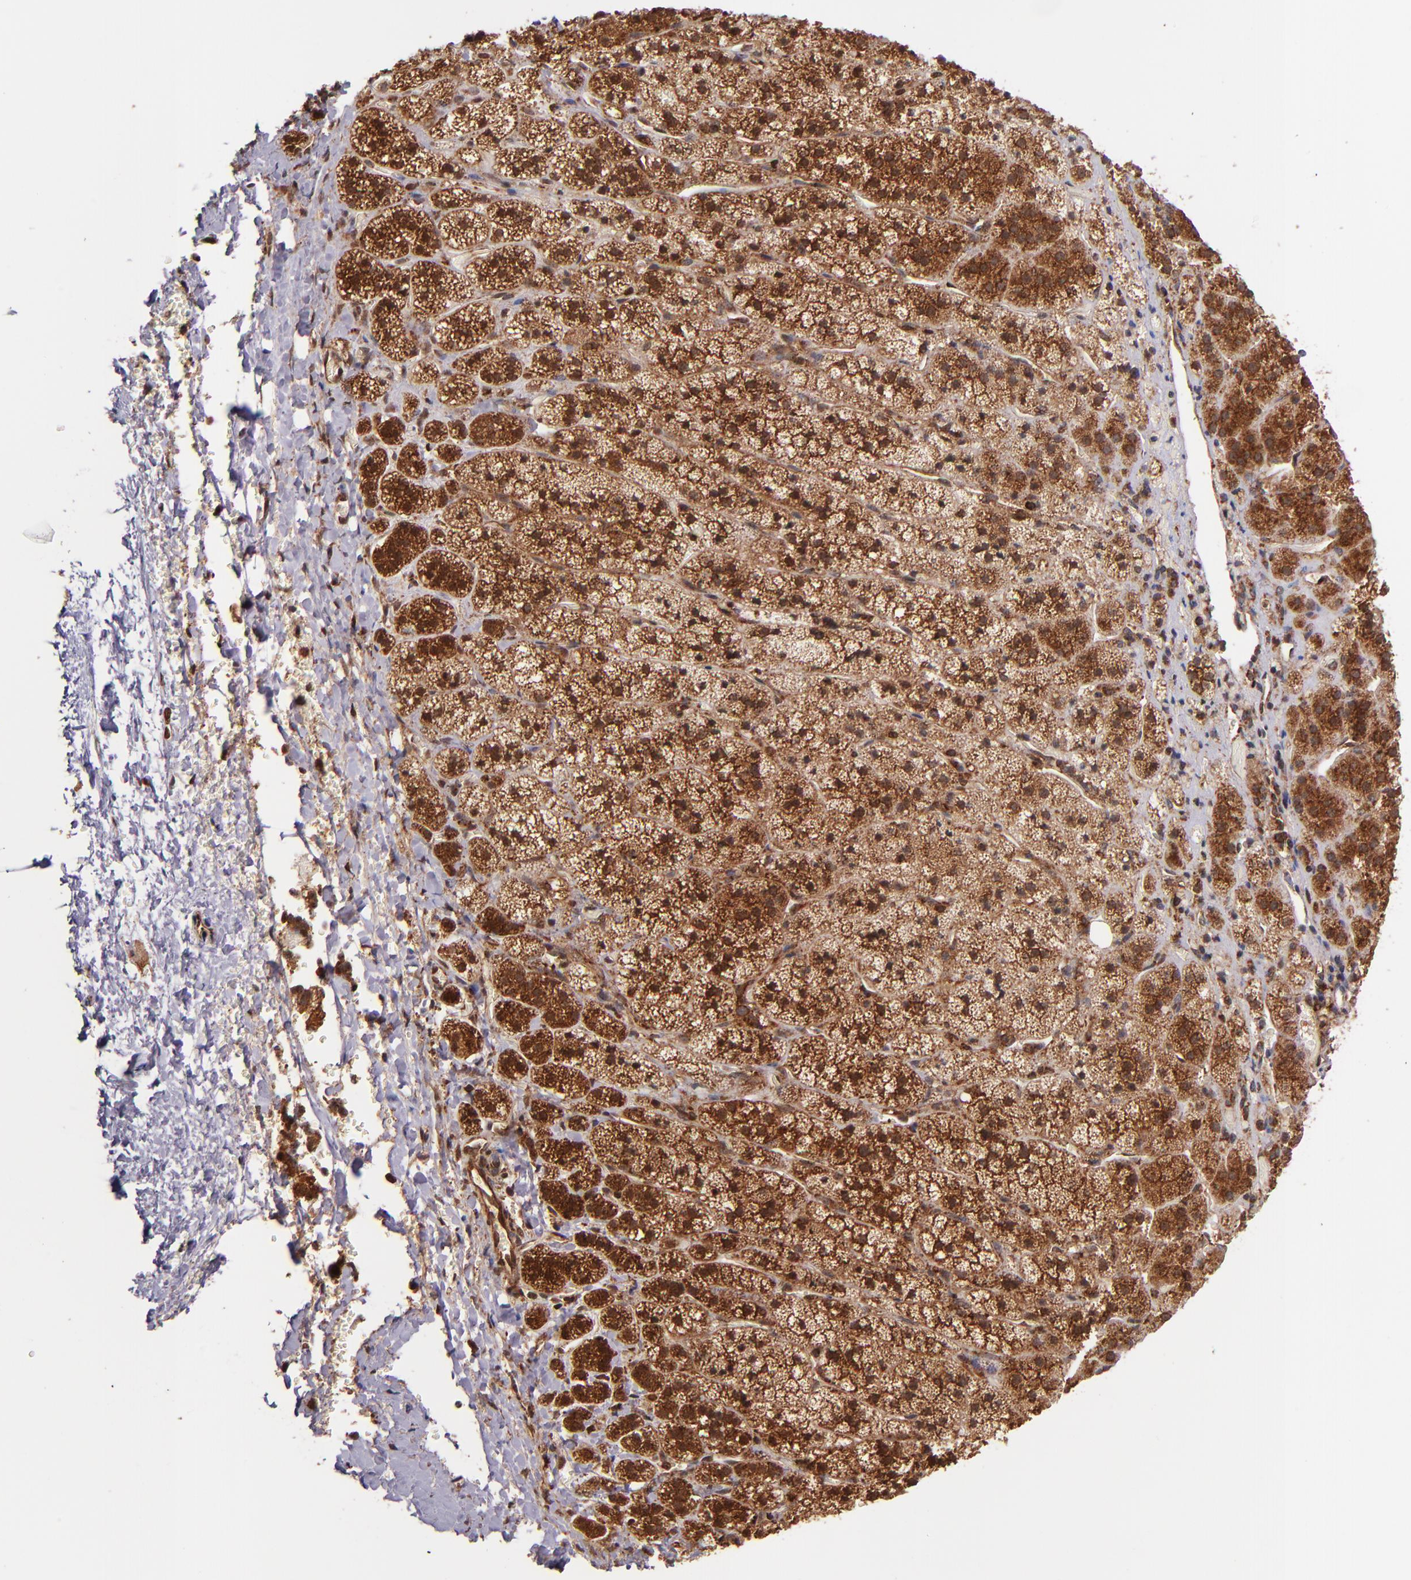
{"staining": {"intensity": "strong", "quantity": ">75%", "location": "cytoplasmic/membranous"}, "tissue": "adrenal gland", "cell_type": "Glandular cells", "image_type": "normal", "snomed": [{"axis": "morphology", "description": "Normal tissue, NOS"}, {"axis": "topography", "description": "Adrenal gland"}], "caption": "This photomicrograph shows immunohistochemistry staining of normal human adrenal gland, with high strong cytoplasmic/membranous expression in about >75% of glandular cells.", "gene": "STX8", "patient": {"sex": "female", "age": 44}}